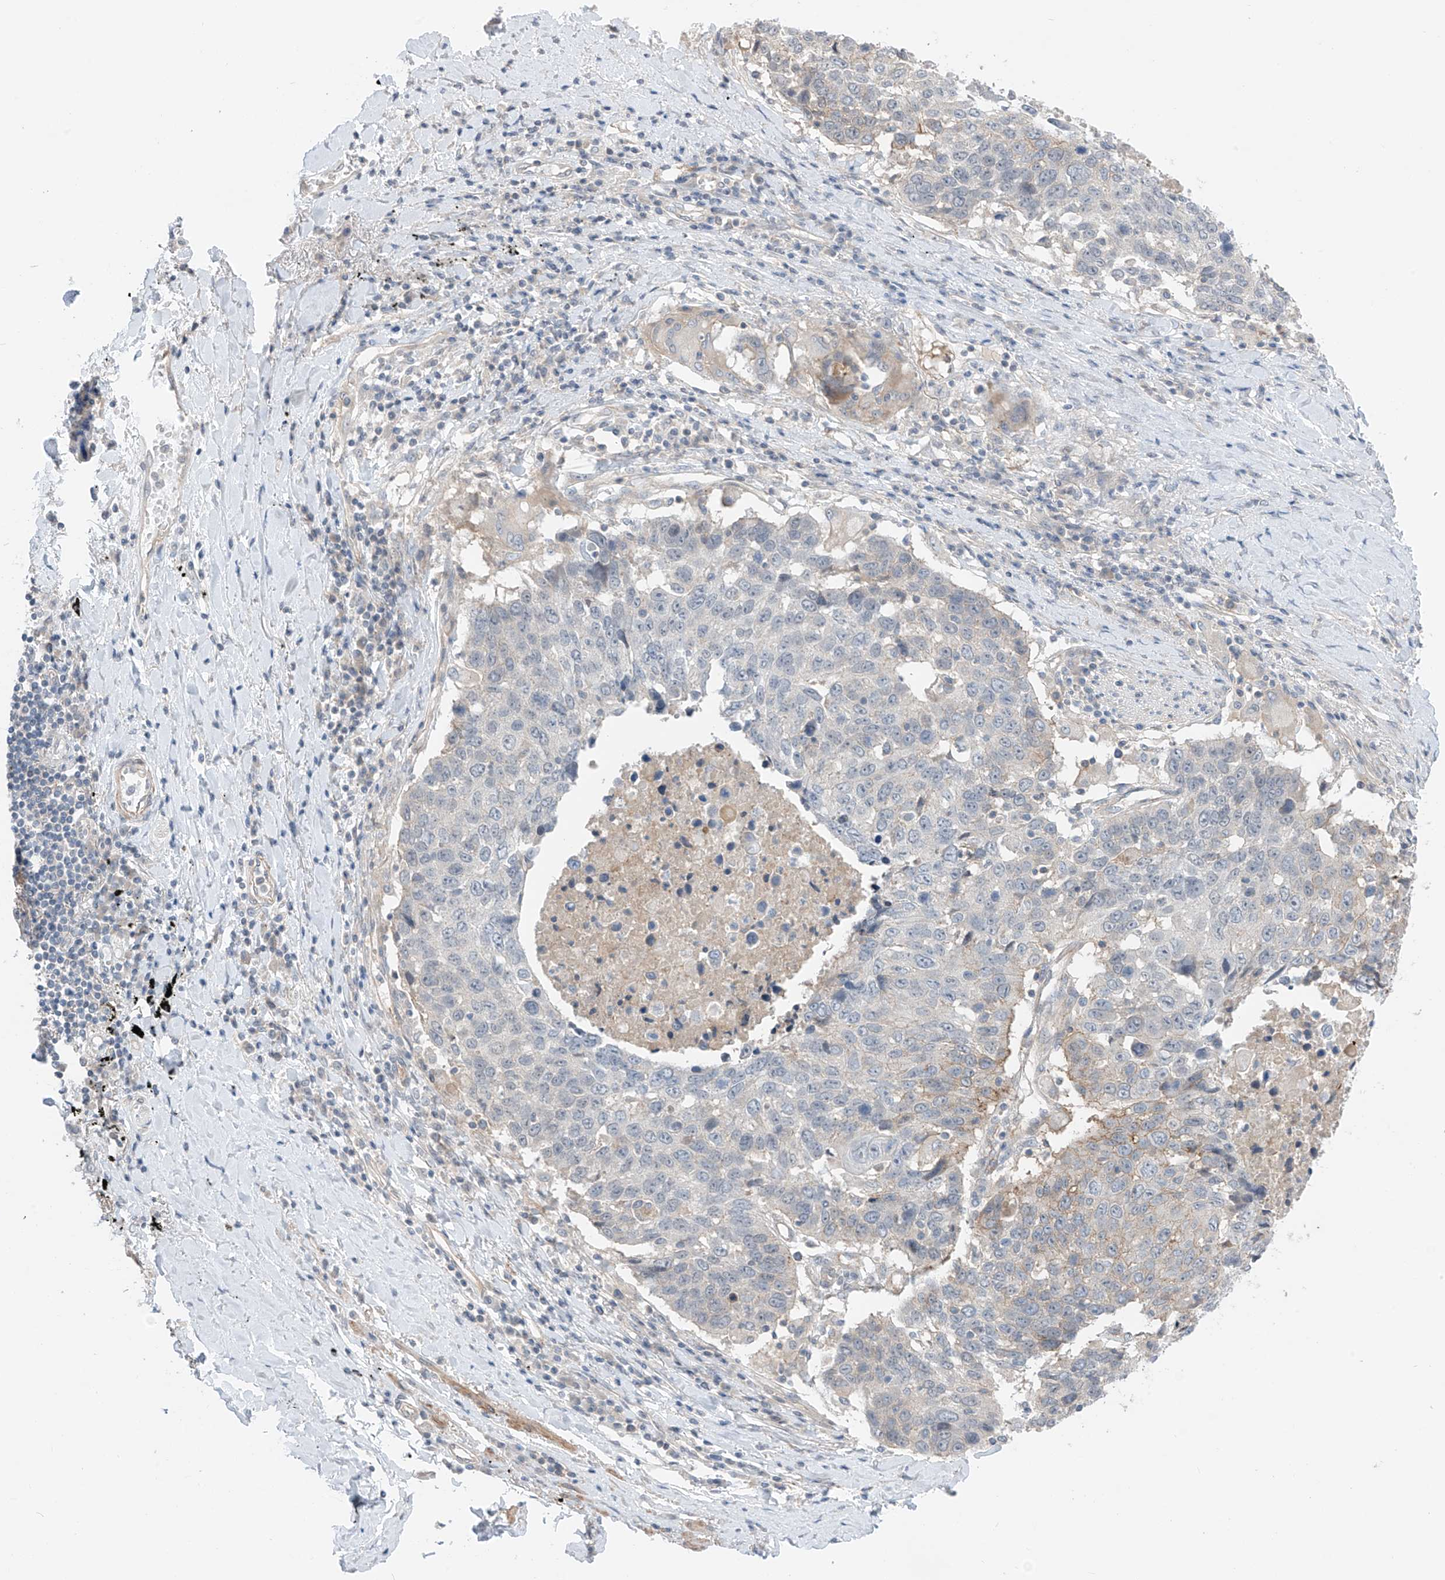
{"staining": {"intensity": "negative", "quantity": "none", "location": "none"}, "tissue": "lung cancer", "cell_type": "Tumor cells", "image_type": "cancer", "snomed": [{"axis": "morphology", "description": "Squamous cell carcinoma, NOS"}, {"axis": "topography", "description": "Lung"}], "caption": "The photomicrograph exhibits no staining of tumor cells in lung cancer (squamous cell carcinoma). Nuclei are stained in blue.", "gene": "ABLIM2", "patient": {"sex": "male", "age": 66}}